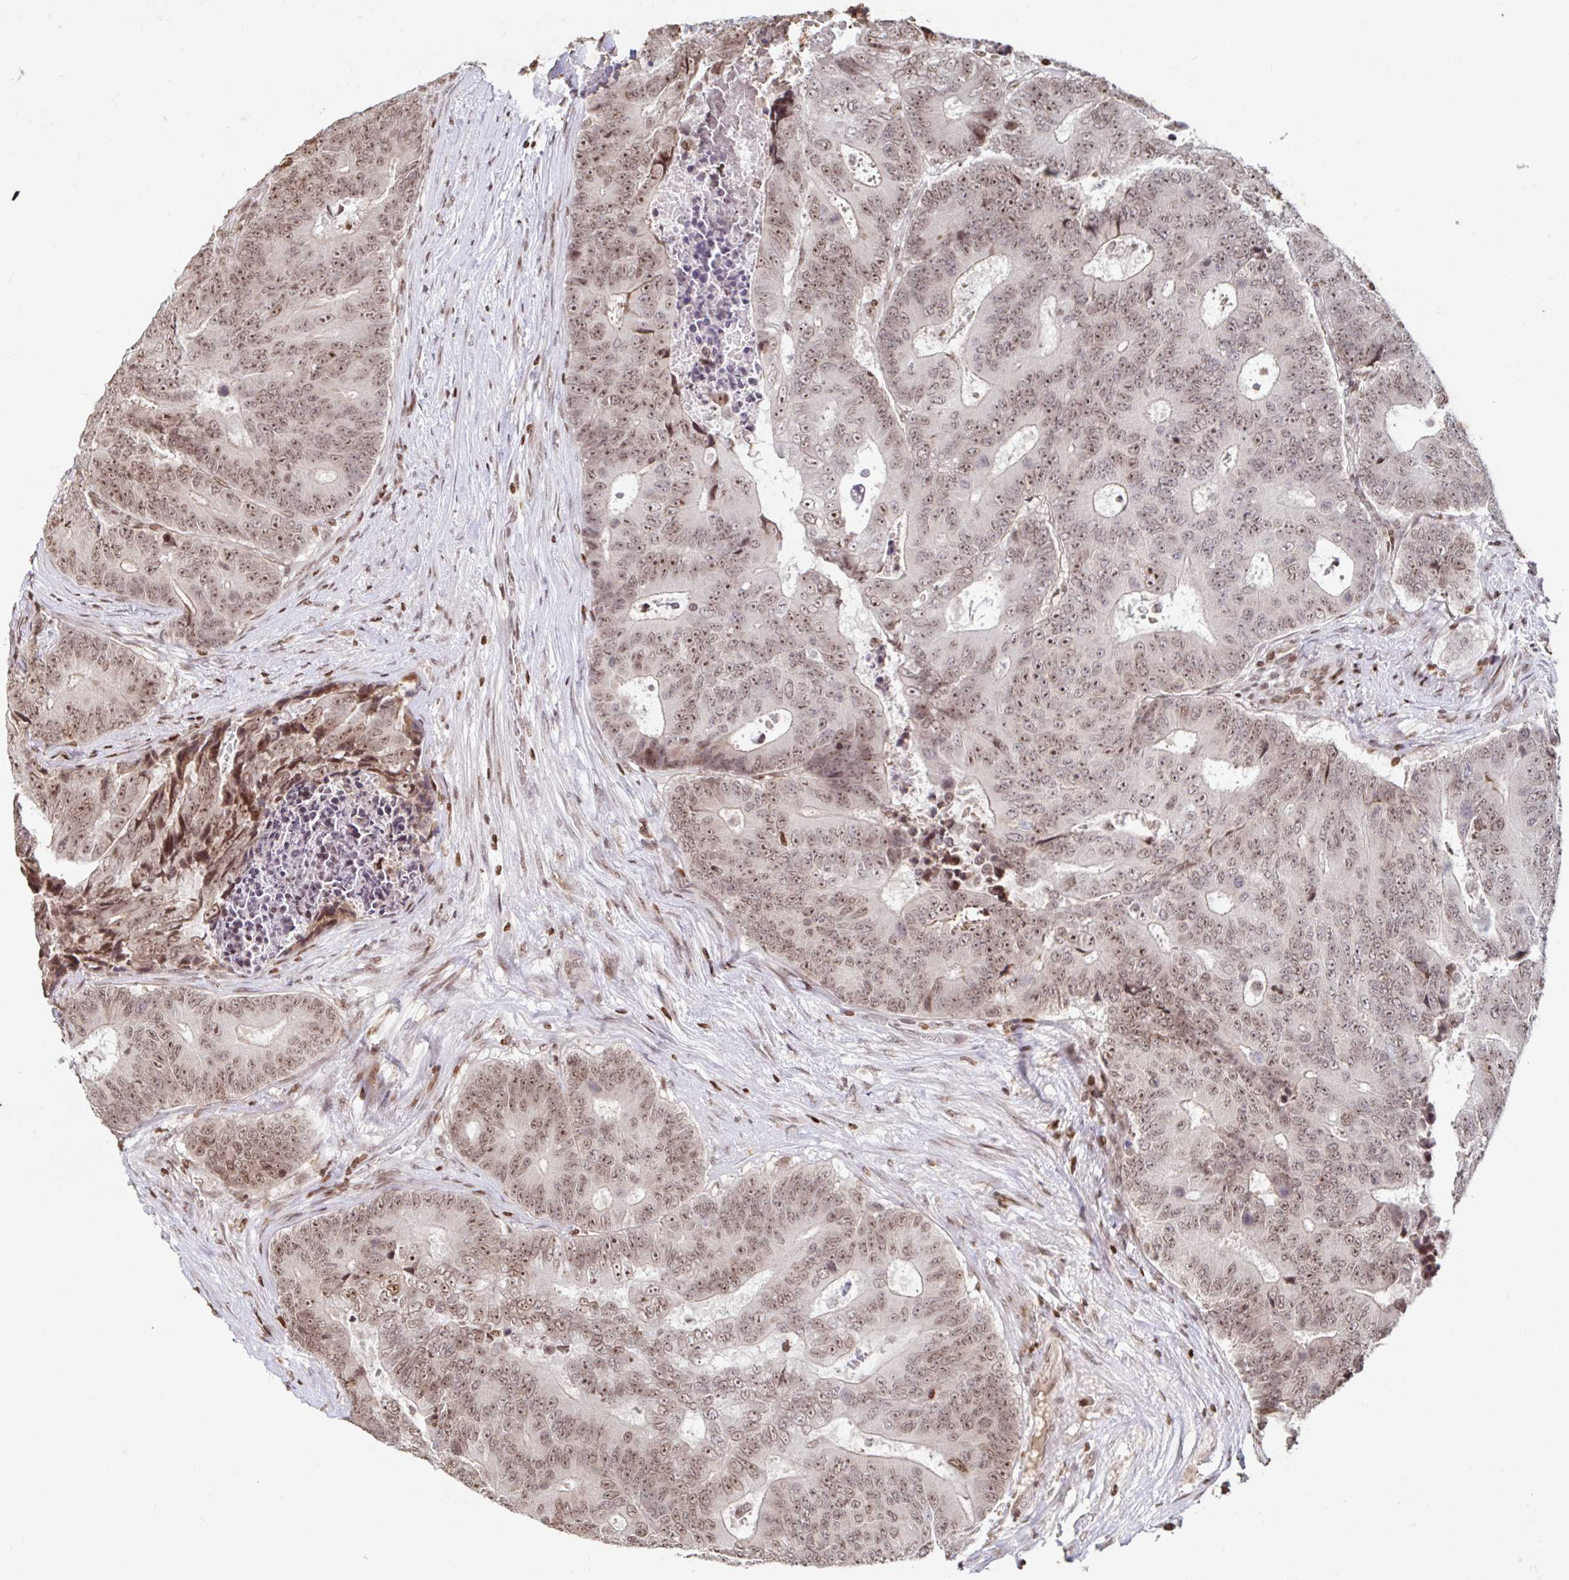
{"staining": {"intensity": "moderate", "quantity": ">75%", "location": "nuclear"}, "tissue": "colorectal cancer", "cell_type": "Tumor cells", "image_type": "cancer", "snomed": [{"axis": "morphology", "description": "Adenocarcinoma, NOS"}, {"axis": "topography", "description": "Colon"}], "caption": "A photomicrograph of human colorectal adenocarcinoma stained for a protein demonstrates moderate nuclear brown staining in tumor cells. Using DAB (brown) and hematoxylin (blue) stains, captured at high magnification using brightfield microscopy.", "gene": "C19orf53", "patient": {"sex": "female", "age": 48}}